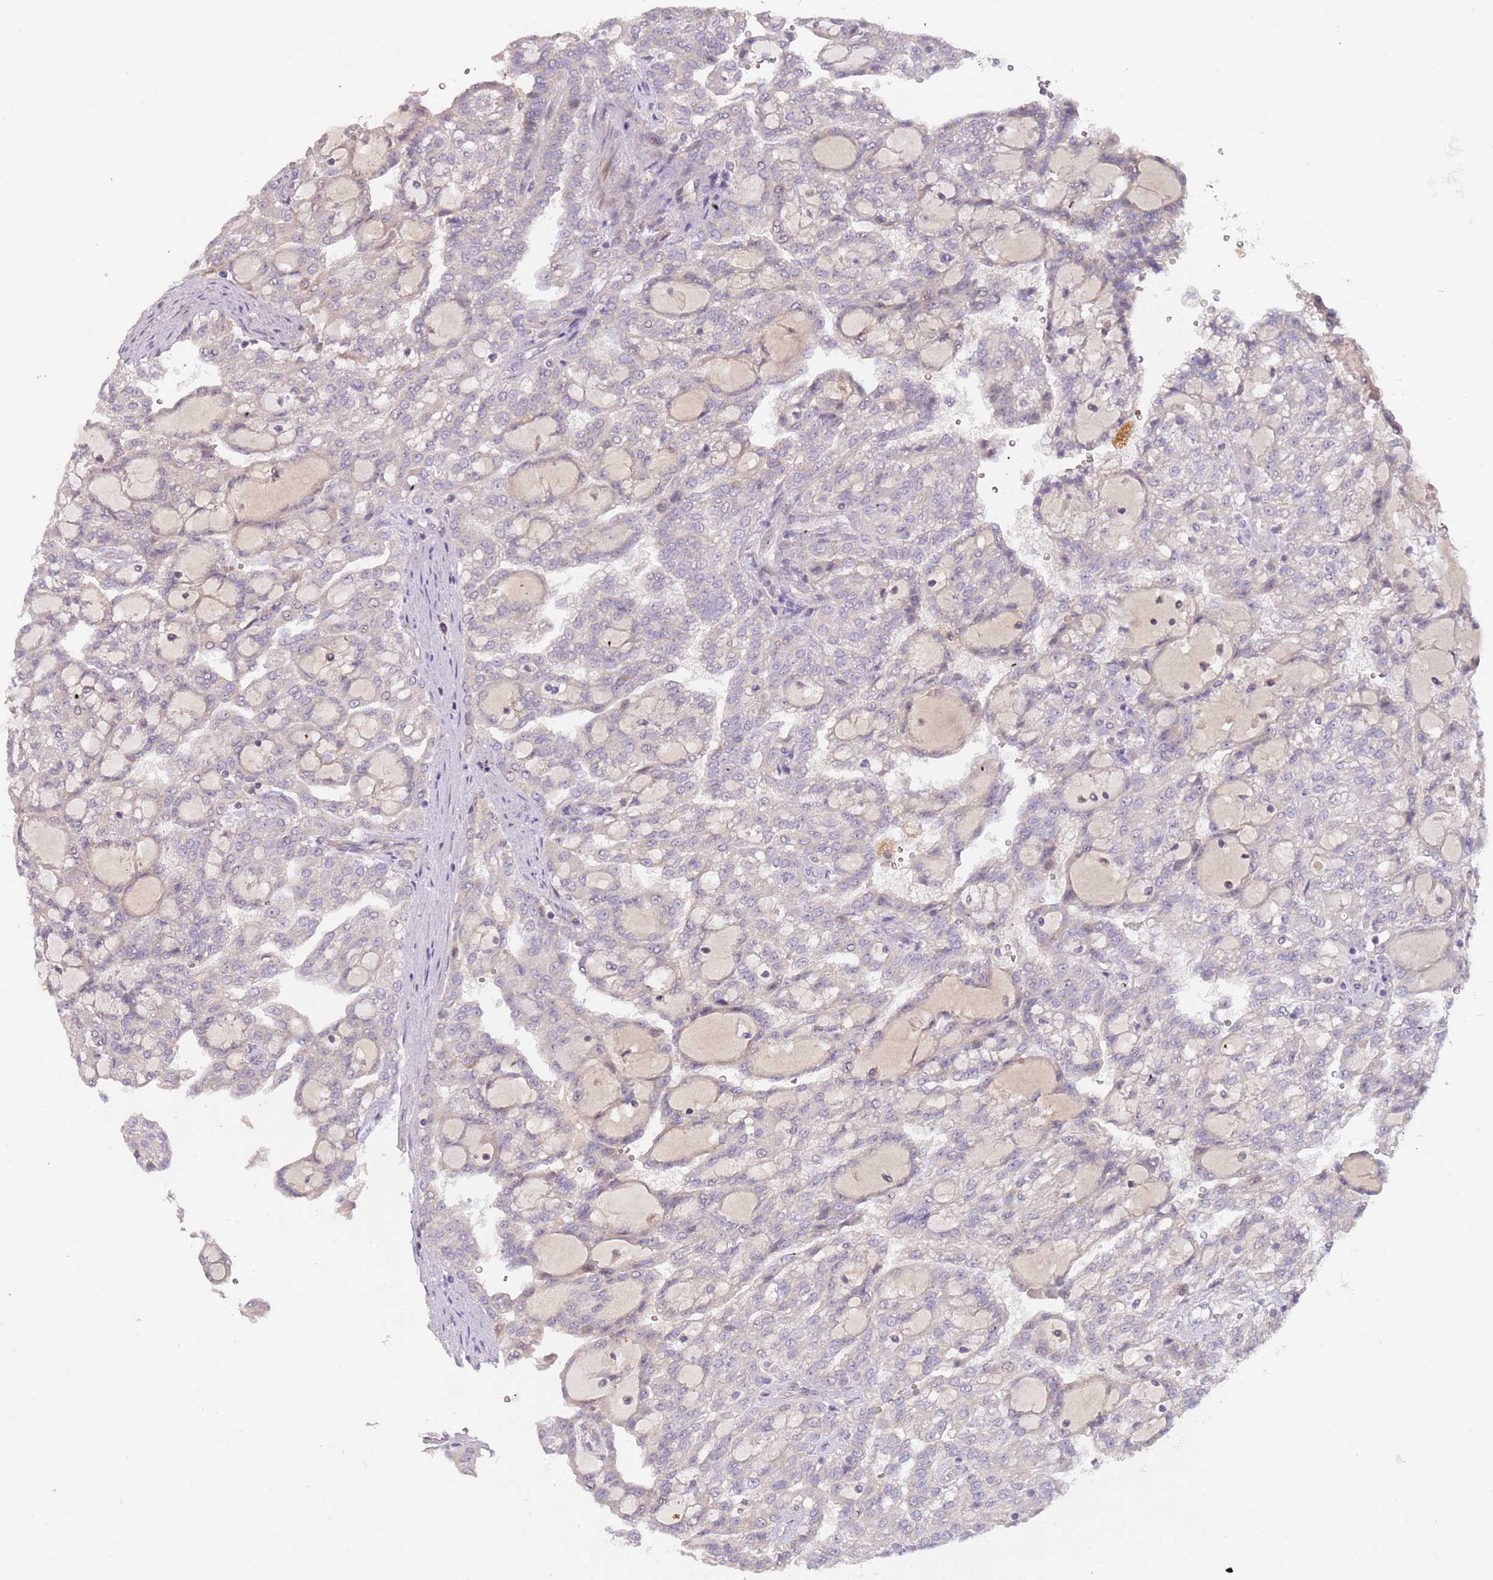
{"staining": {"intensity": "weak", "quantity": "<25%", "location": "cytoplasmic/membranous"}, "tissue": "renal cancer", "cell_type": "Tumor cells", "image_type": "cancer", "snomed": [{"axis": "morphology", "description": "Adenocarcinoma, NOS"}, {"axis": "topography", "description": "Kidney"}], "caption": "Immunohistochemical staining of human adenocarcinoma (renal) demonstrates no significant positivity in tumor cells.", "gene": "TRAPPC6B", "patient": {"sex": "male", "age": 63}}